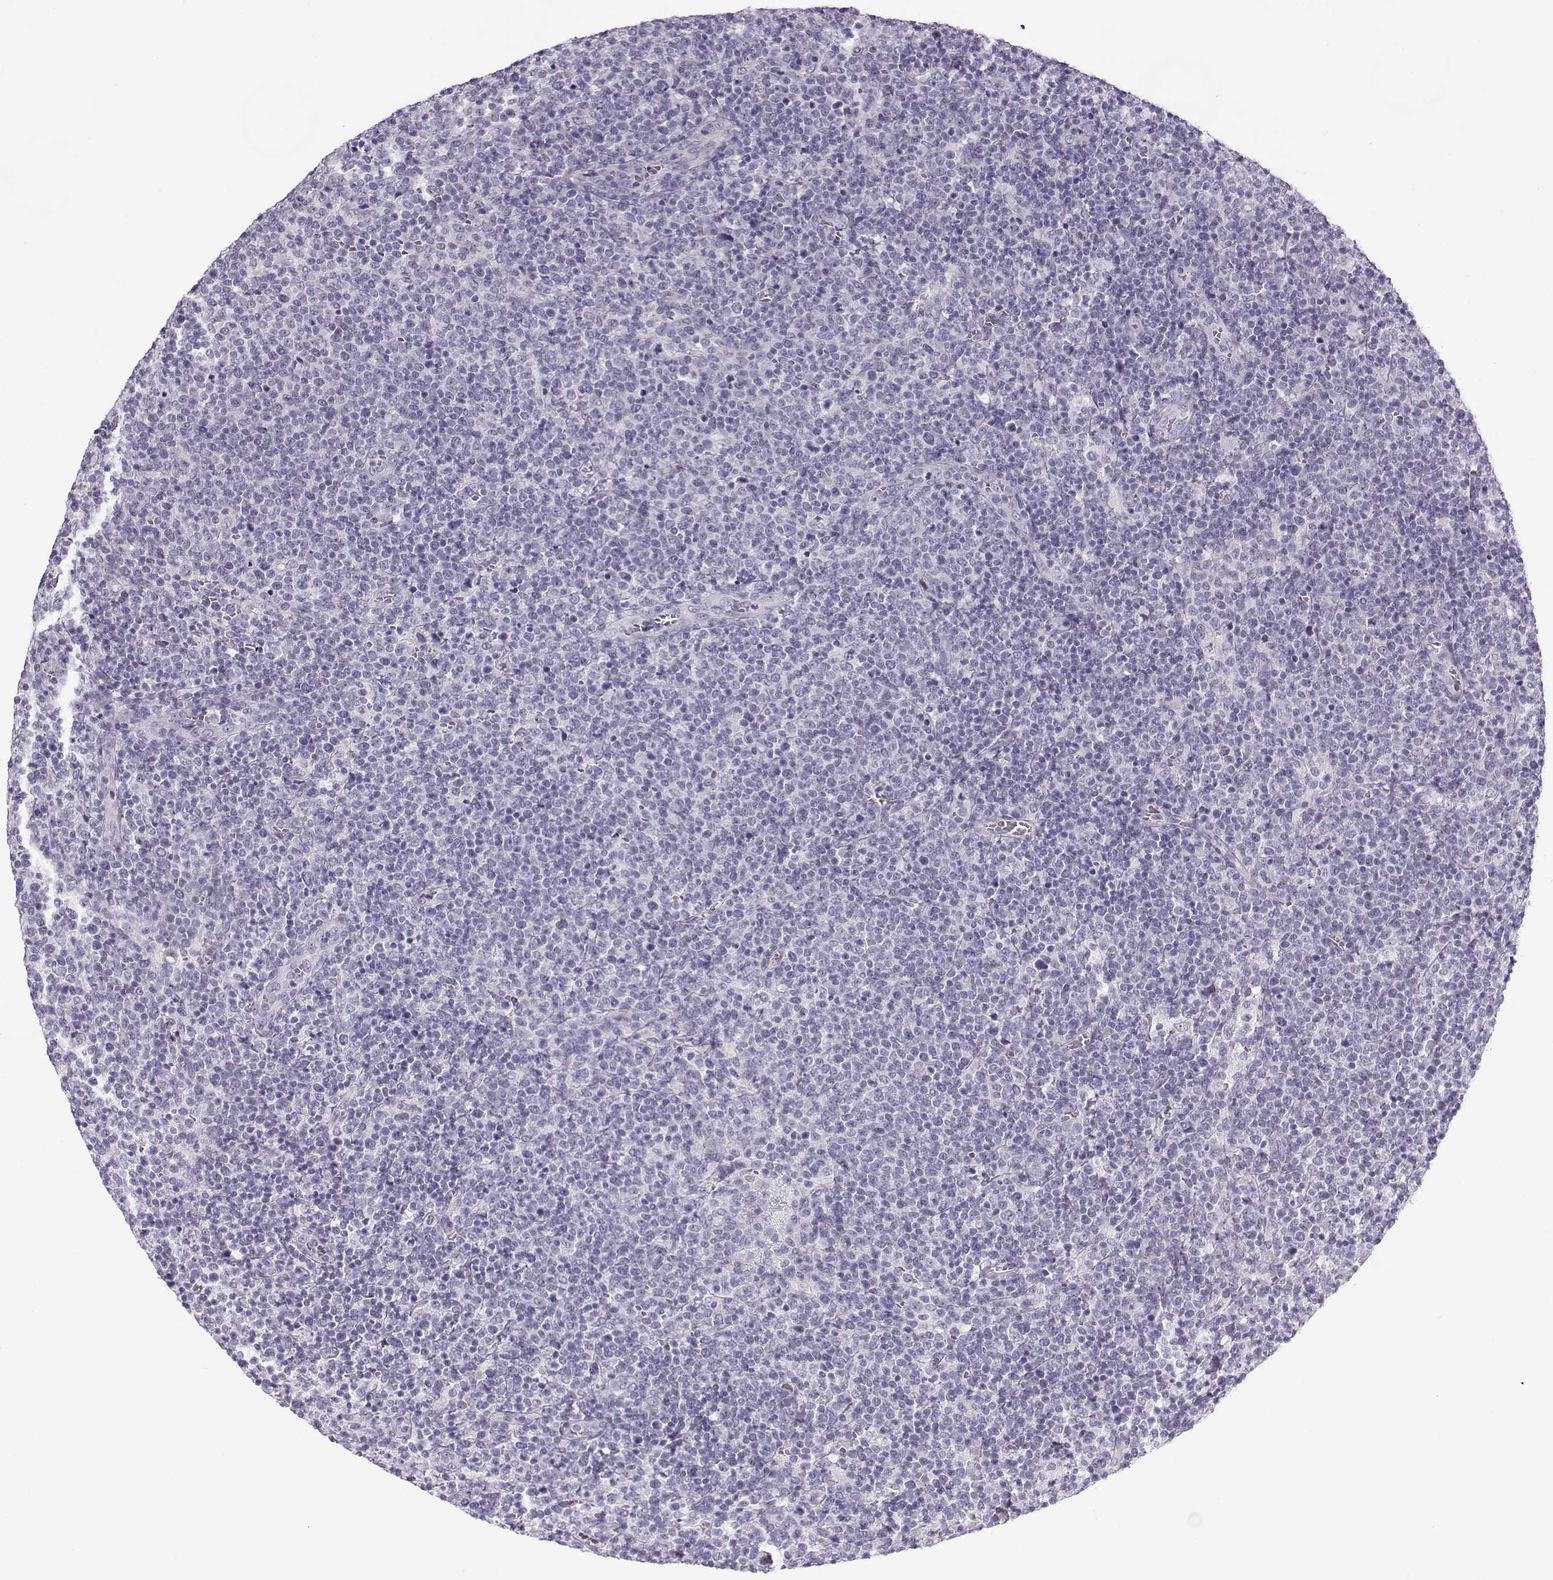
{"staining": {"intensity": "negative", "quantity": "none", "location": "none"}, "tissue": "lymphoma", "cell_type": "Tumor cells", "image_type": "cancer", "snomed": [{"axis": "morphology", "description": "Malignant lymphoma, non-Hodgkin's type, High grade"}, {"axis": "topography", "description": "Lymph node"}], "caption": "Immunohistochemistry (IHC) of human lymphoma shows no expression in tumor cells. Brightfield microscopy of IHC stained with DAB (3,3'-diaminobenzidine) (brown) and hematoxylin (blue), captured at high magnification.", "gene": "TEX55", "patient": {"sex": "male", "age": 61}}